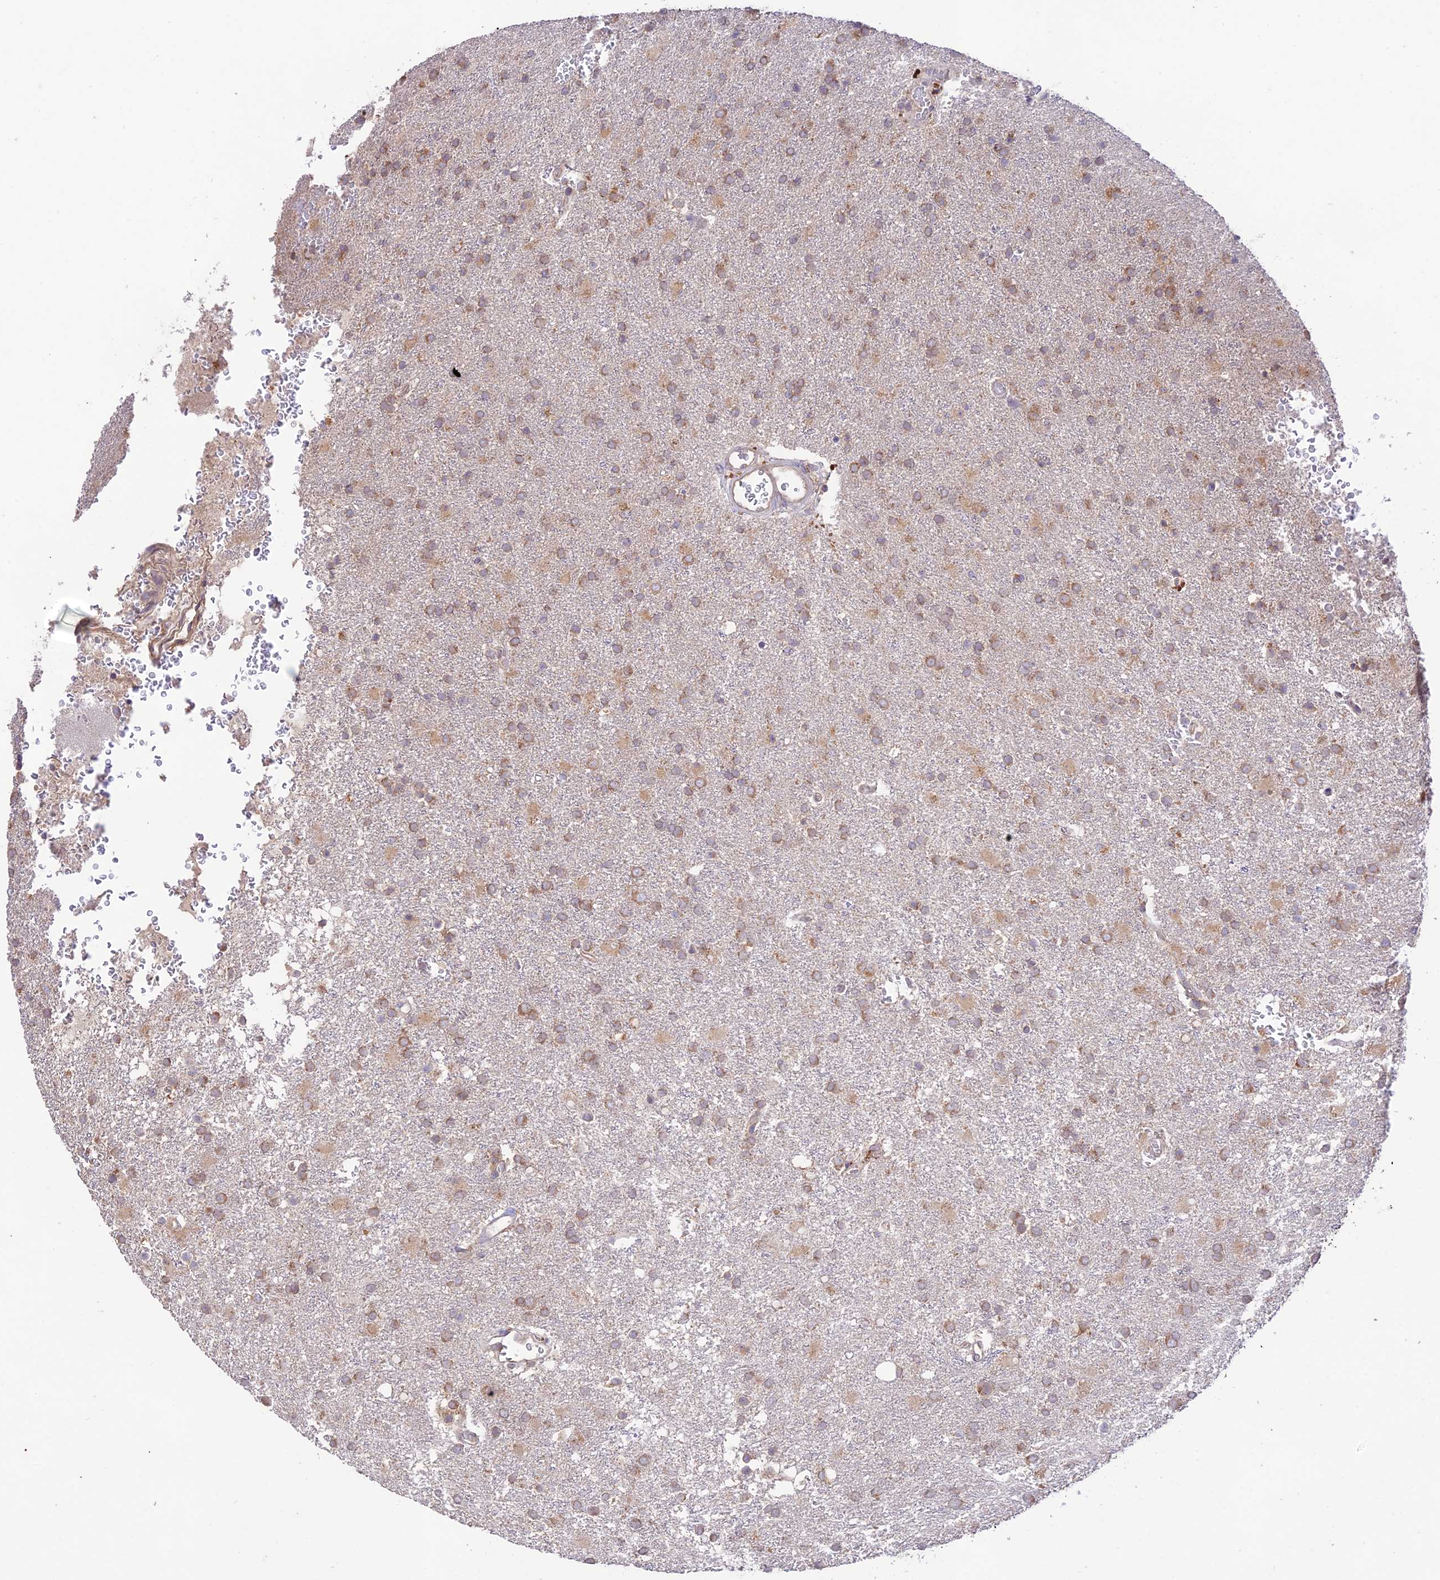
{"staining": {"intensity": "moderate", "quantity": ">75%", "location": "cytoplasmic/membranous"}, "tissue": "glioma", "cell_type": "Tumor cells", "image_type": "cancer", "snomed": [{"axis": "morphology", "description": "Glioma, malignant, High grade"}, {"axis": "topography", "description": "Brain"}], "caption": "Human malignant high-grade glioma stained for a protein (brown) demonstrates moderate cytoplasmic/membranous positive staining in about >75% of tumor cells.", "gene": "TMEM259", "patient": {"sex": "female", "age": 74}}